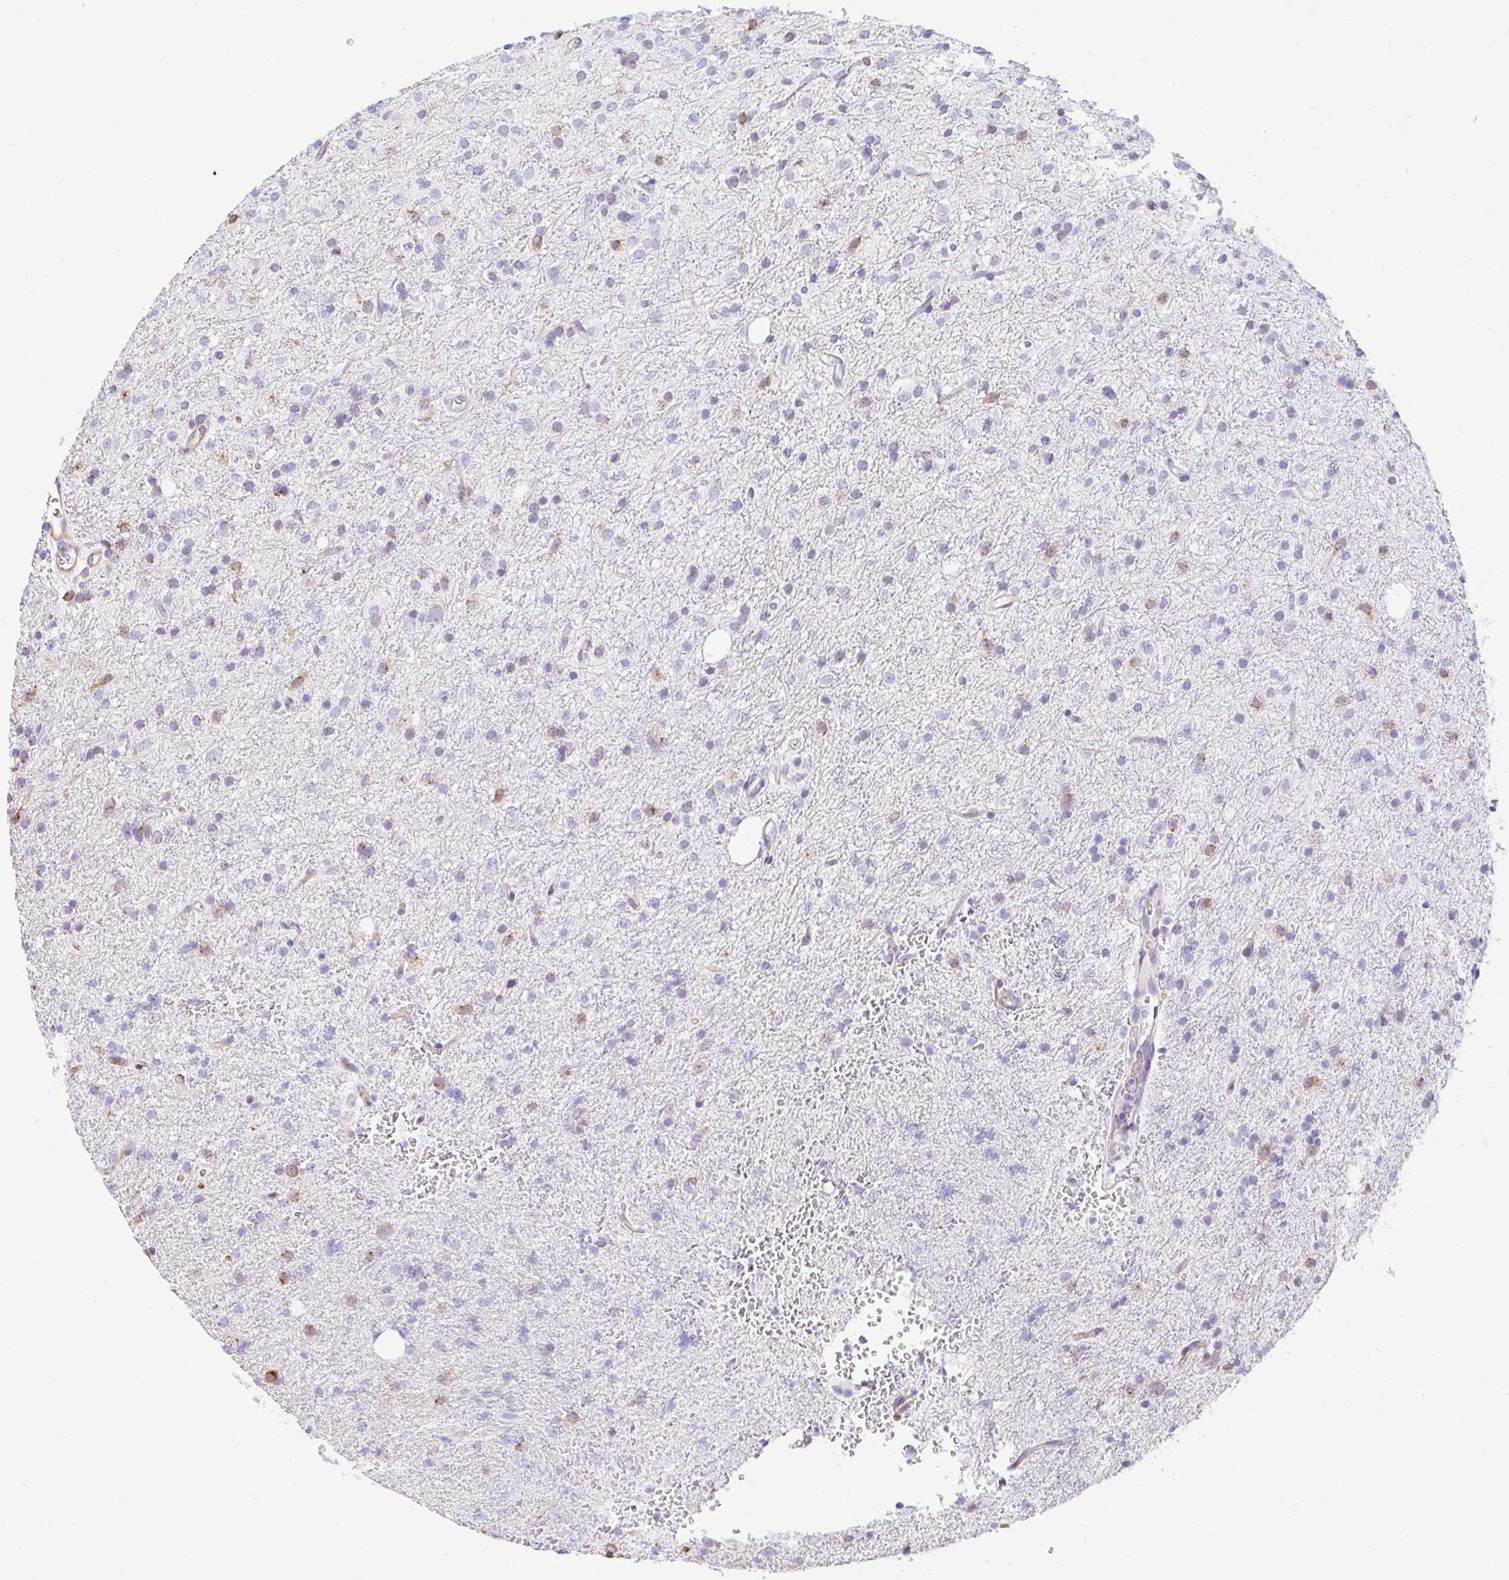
{"staining": {"intensity": "negative", "quantity": "none", "location": "none"}, "tissue": "glioma", "cell_type": "Tumor cells", "image_type": "cancer", "snomed": [{"axis": "morphology", "description": "Glioma, malignant, Low grade"}, {"axis": "topography", "description": "Brain"}], "caption": "Tumor cells show no significant positivity in malignant glioma (low-grade).", "gene": "CAPSL", "patient": {"sex": "female", "age": 33}}